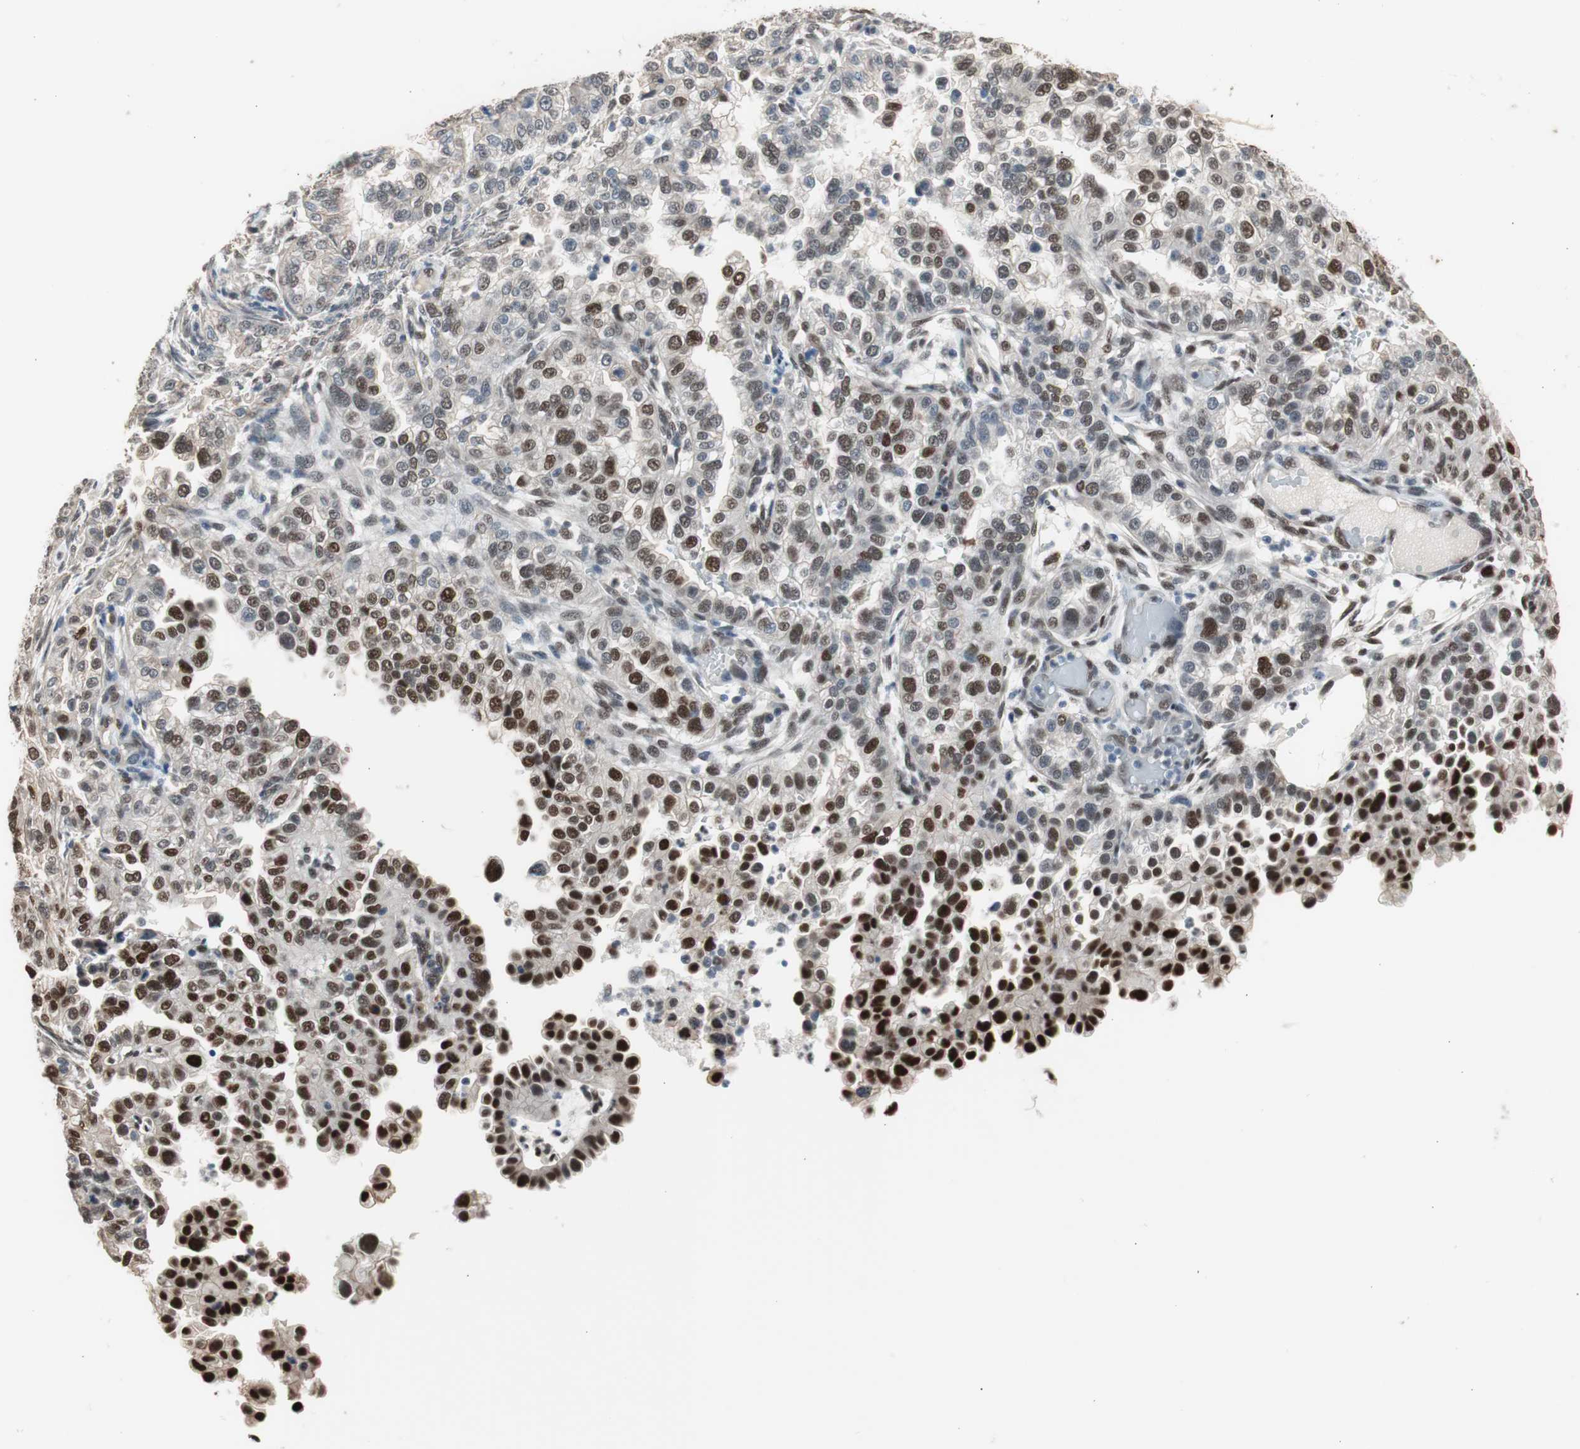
{"staining": {"intensity": "strong", "quantity": "<25%", "location": "nuclear"}, "tissue": "endometrial cancer", "cell_type": "Tumor cells", "image_type": "cancer", "snomed": [{"axis": "morphology", "description": "Adenocarcinoma, NOS"}, {"axis": "topography", "description": "Endometrium"}], "caption": "Endometrial cancer stained with DAB (3,3'-diaminobenzidine) immunohistochemistry demonstrates medium levels of strong nuclear expression in about <25% of tumor cells.", "gene": "PML", "patient": {"sex": "female", "age": 85}}